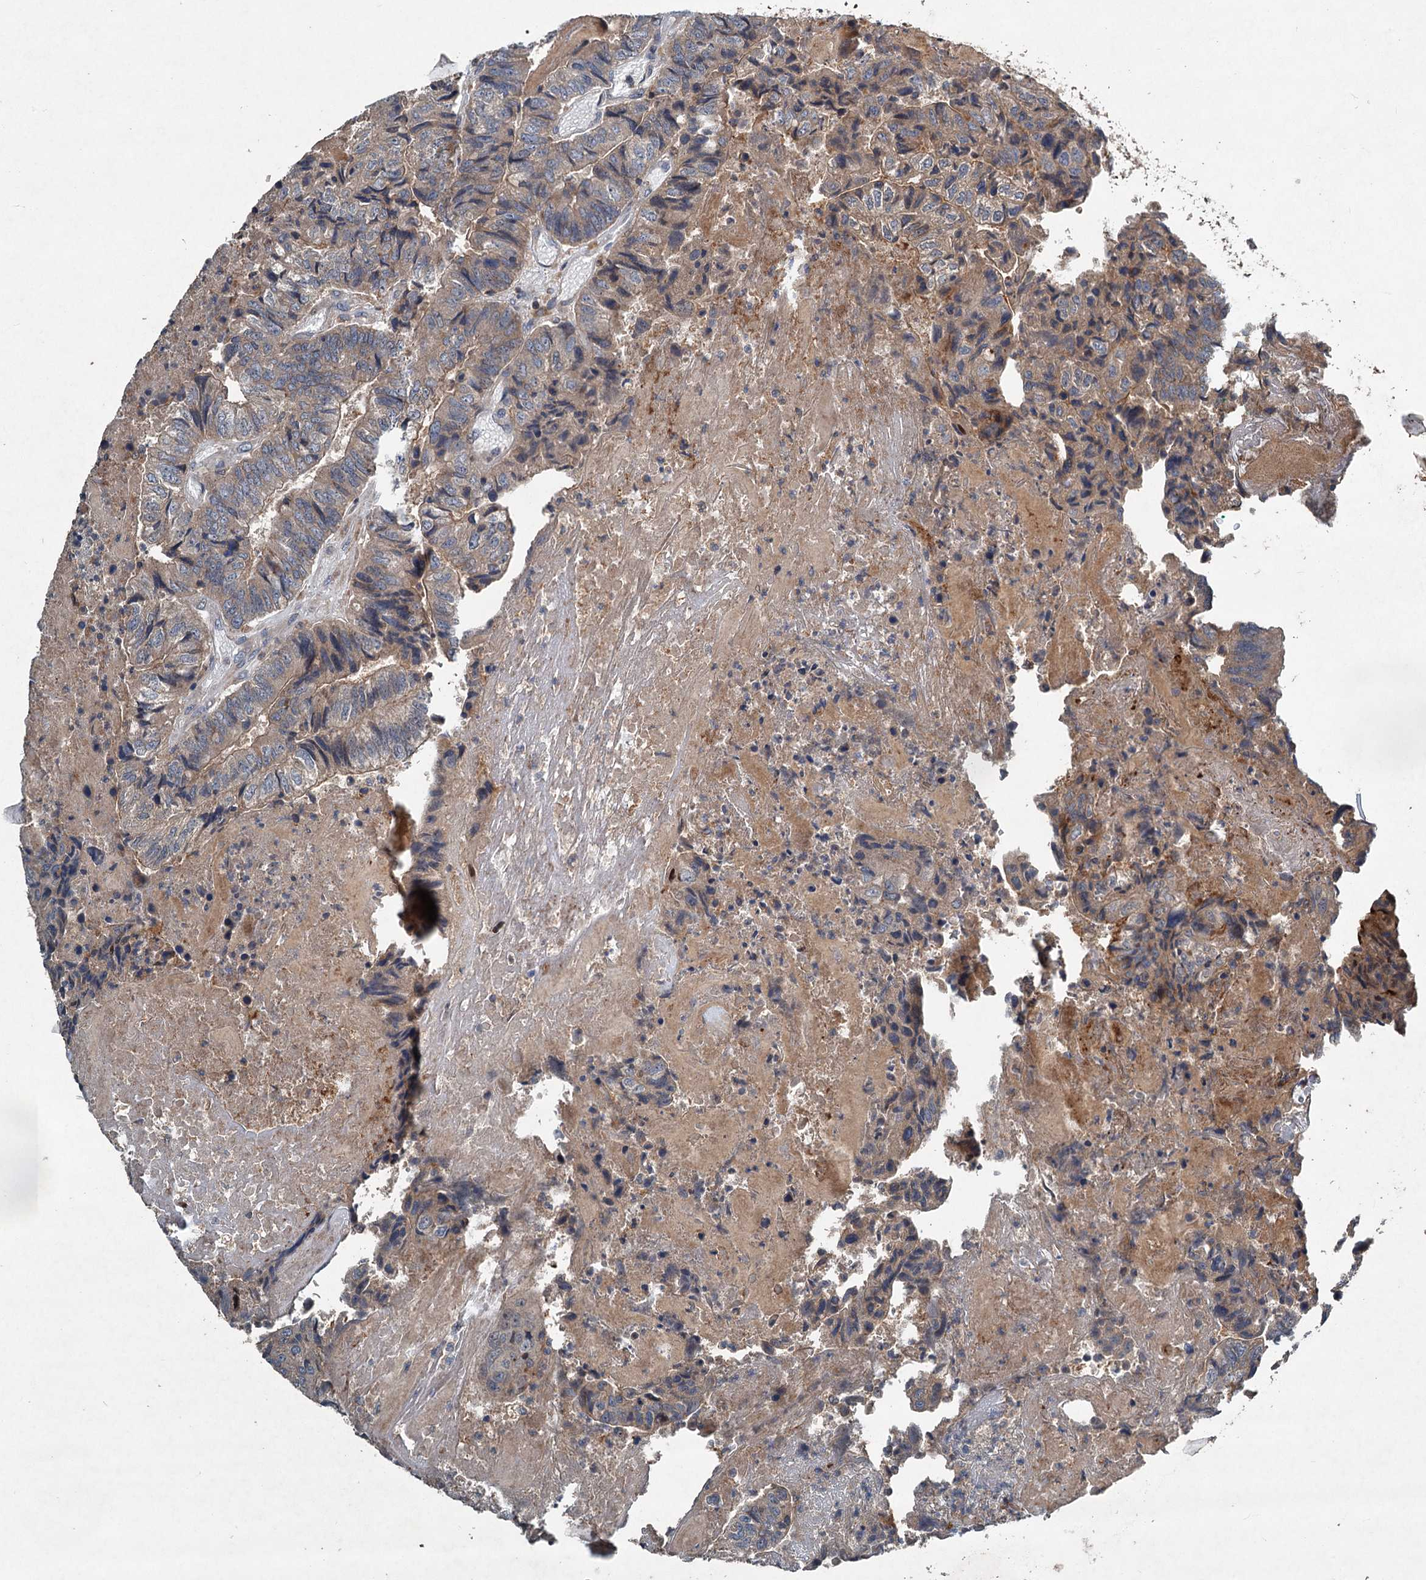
{"staining": {"intensity": "moderate", "quantity": "<25%", "location": "cytoplasmic/membranous"}, "tissue": "colorectal cancer", "cell_type": "Tumor cells", "image_type": "cancer", "snomed": [{"axis": "morphology", "description": "Adenocarcinoma, NOS"}, {"axis": "topography", "description": "Colon"}], "caption": "Adenocarcinoma (colorectal) stained for a protein displays moderate cytoplasmic/membranous positivity in tumor cells.", "gene": "TAPBPL", "patient": {"sex": "female", "age": 67}}